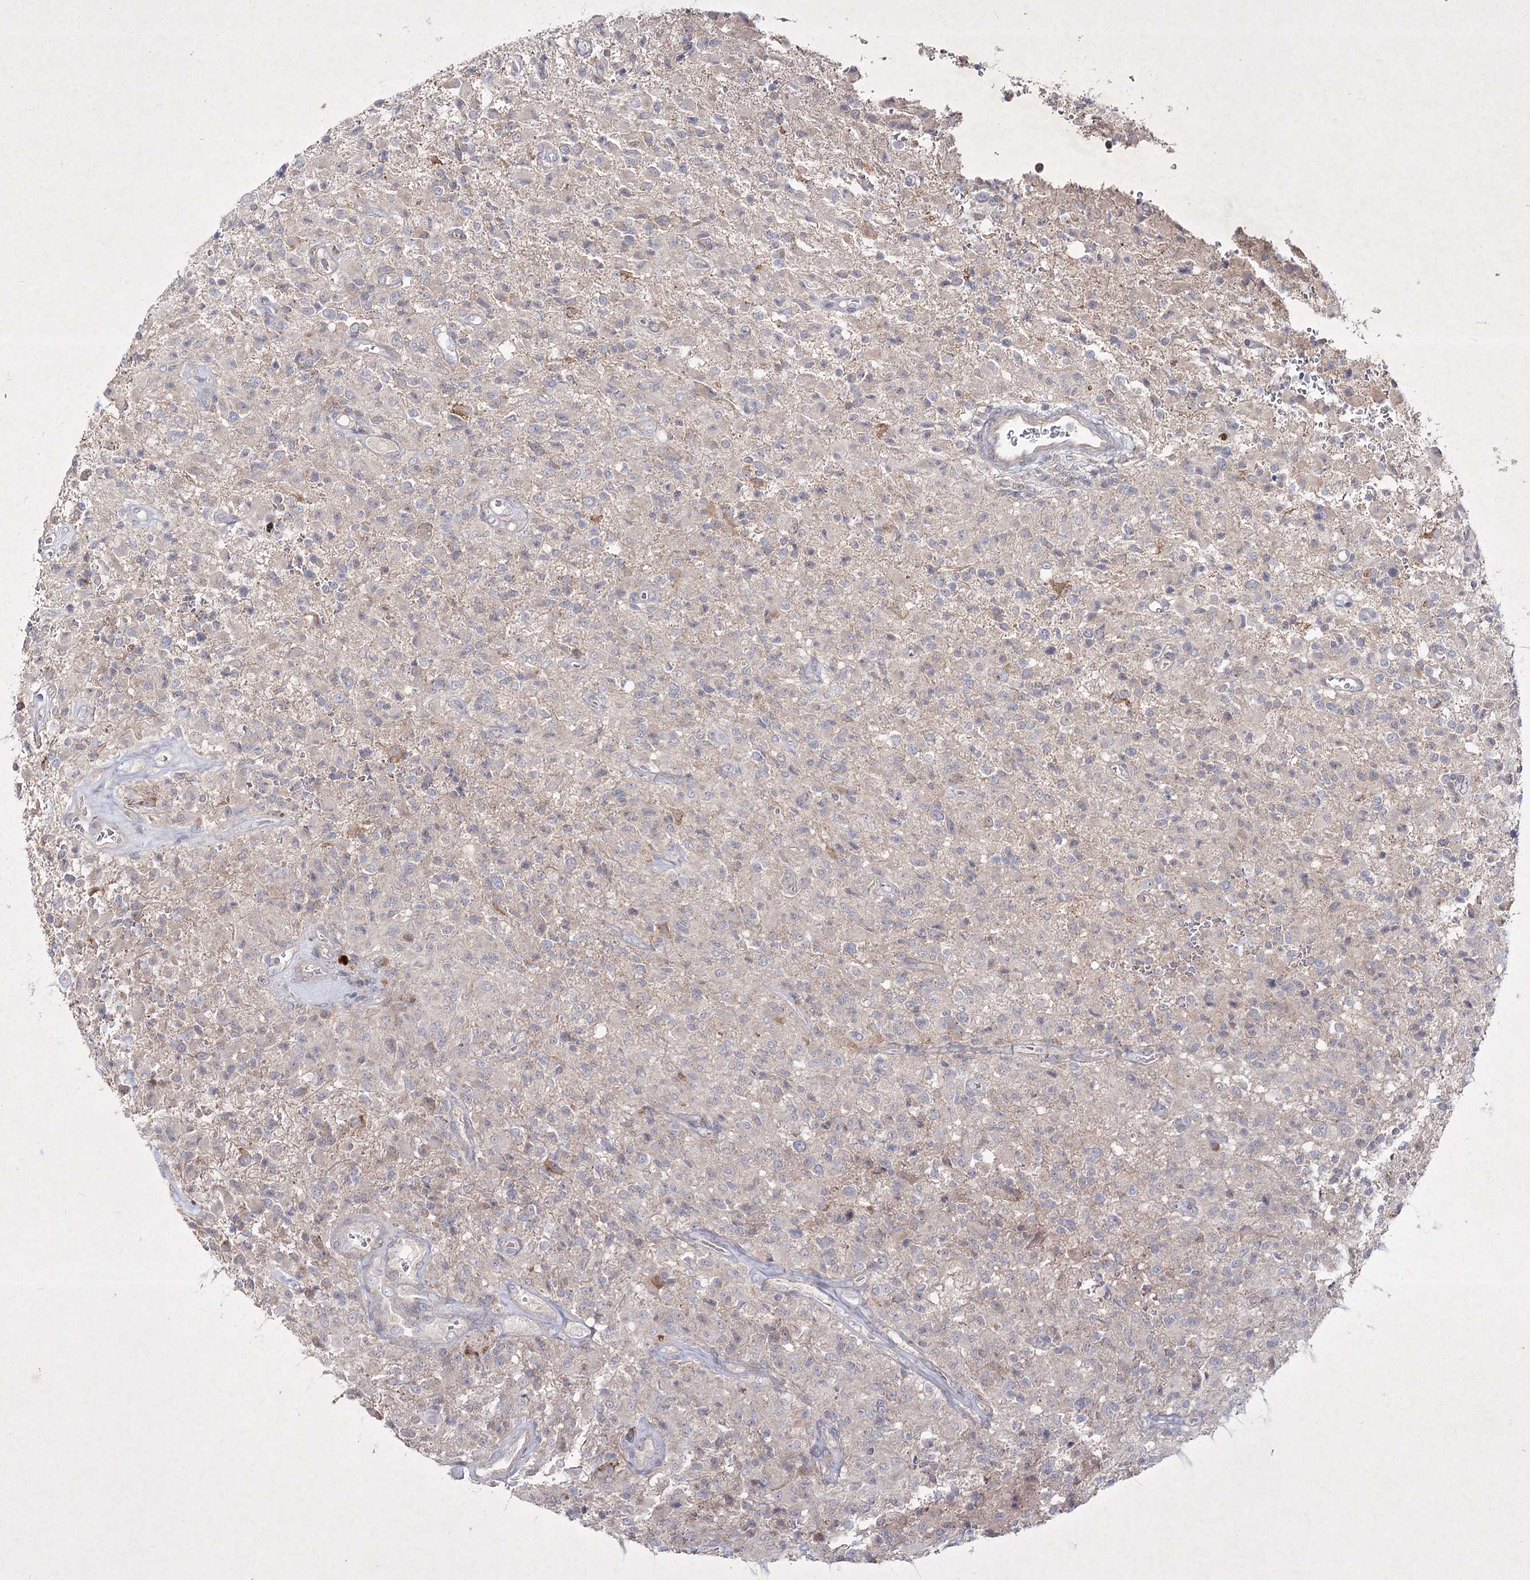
{"staining": {"intensity": "negative", "quantity": "none", "location": "none"}, "tissue": "glioma", "cell_type": "Tumor cells", "image_type": "cancer", "snomed": [{"axis": "morphology", "description": "Glioma, malignant, High grade"}, {"axis": "topography", "description": "Brain"}], "caption": "Immunohistochemistry (IHC) of high-grade glioma (malignant) exhibits no positivity in tumor cells.", "gene": "CIB2", "patient": {"sex": "female", "age": 57}}